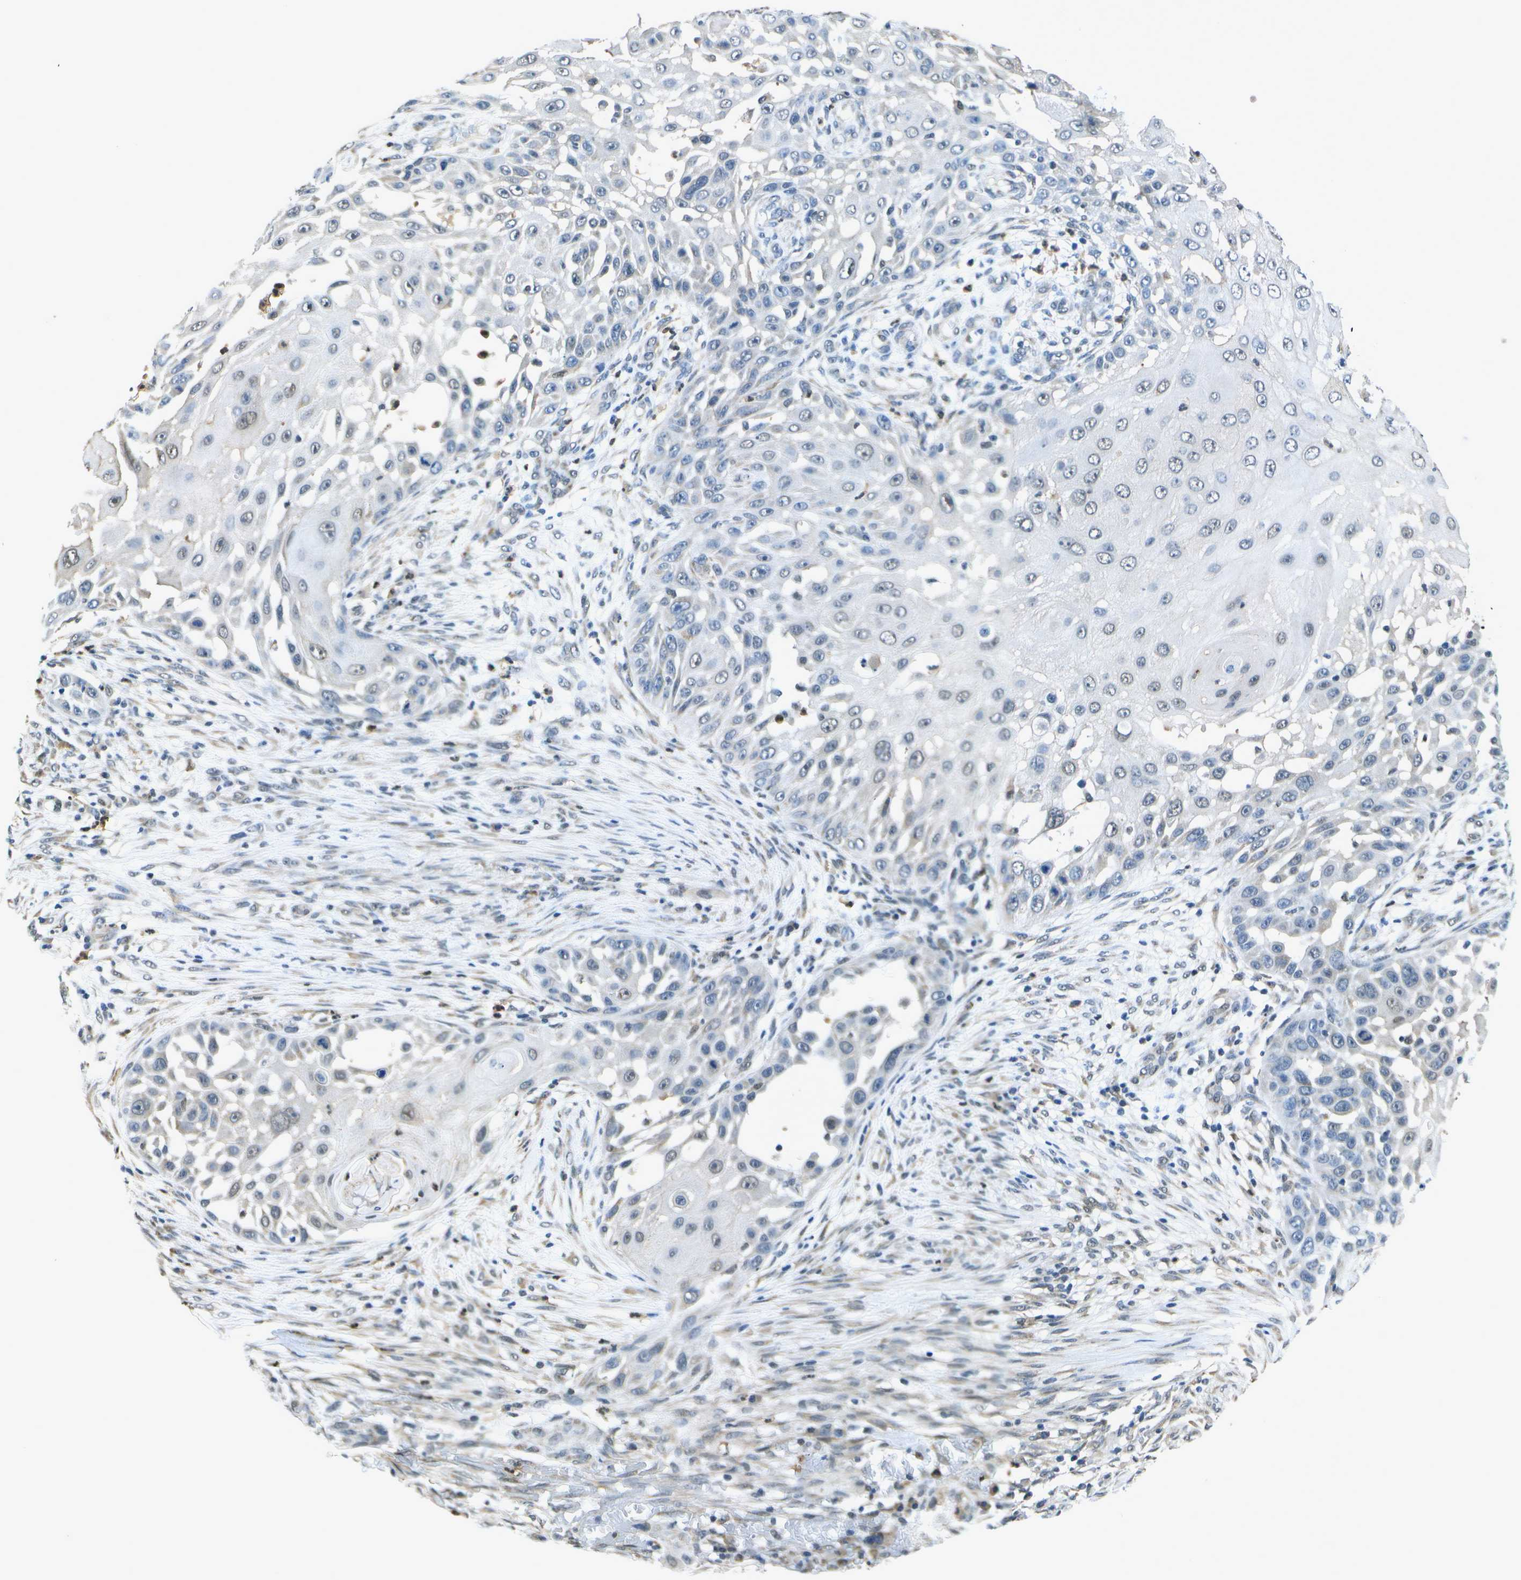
{"staining": {"intensity": "weak", "quantity": "<25%", "location": "nuclear"}, "tissue": "skin cancer", "cell_type": "Tumor cells", "image_type": "cancer", "snomed": [{"axis": "morphology", "description": "Squamous cell carcinoma, NOS"}, {"axis": "topography", "description": "Skin"}], "caption": "Immunohistochemistry of skin cancer reveals no staining in tumor cells.", "gene": "DSE", "patient": {"sex": "female", "age": 44}}